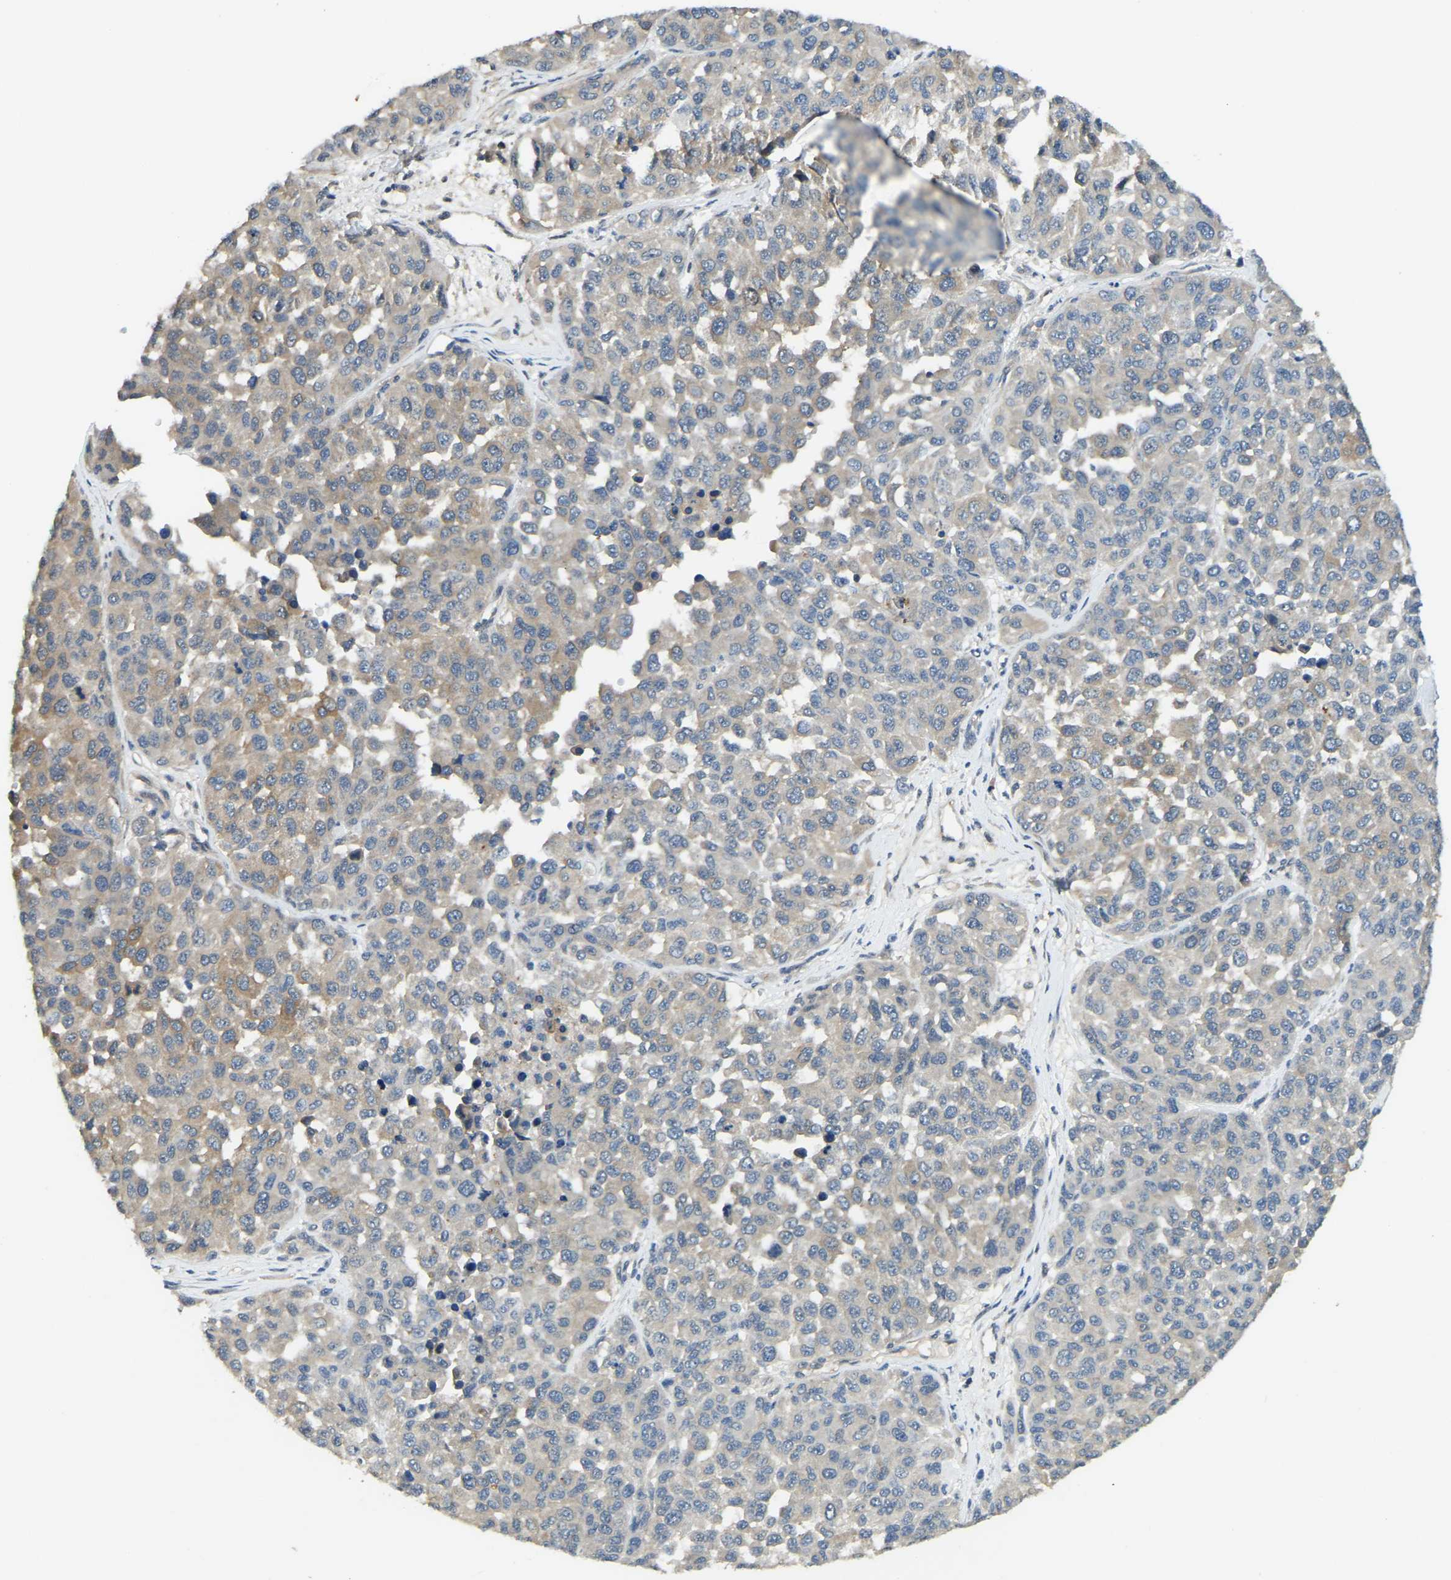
{"staining": {"intensity": "weak", "quantity": "<25%", "location": "cytoplasmic/membranous"}, "tissue": "melanoma", "cell_type": "Tumor cells", "image_type": "cancer", "snomed": [{"axis": "morphology", "description": "Malignant melanoma, NOS"}, {"axis": "topography", "description": "Skin"}], "caption": "Melanoma was stained to show a protein in brown. There is no significant expression in tumor cells.", "gene": "AHNAK", "patient": {"sex": "male", "age": 62}}